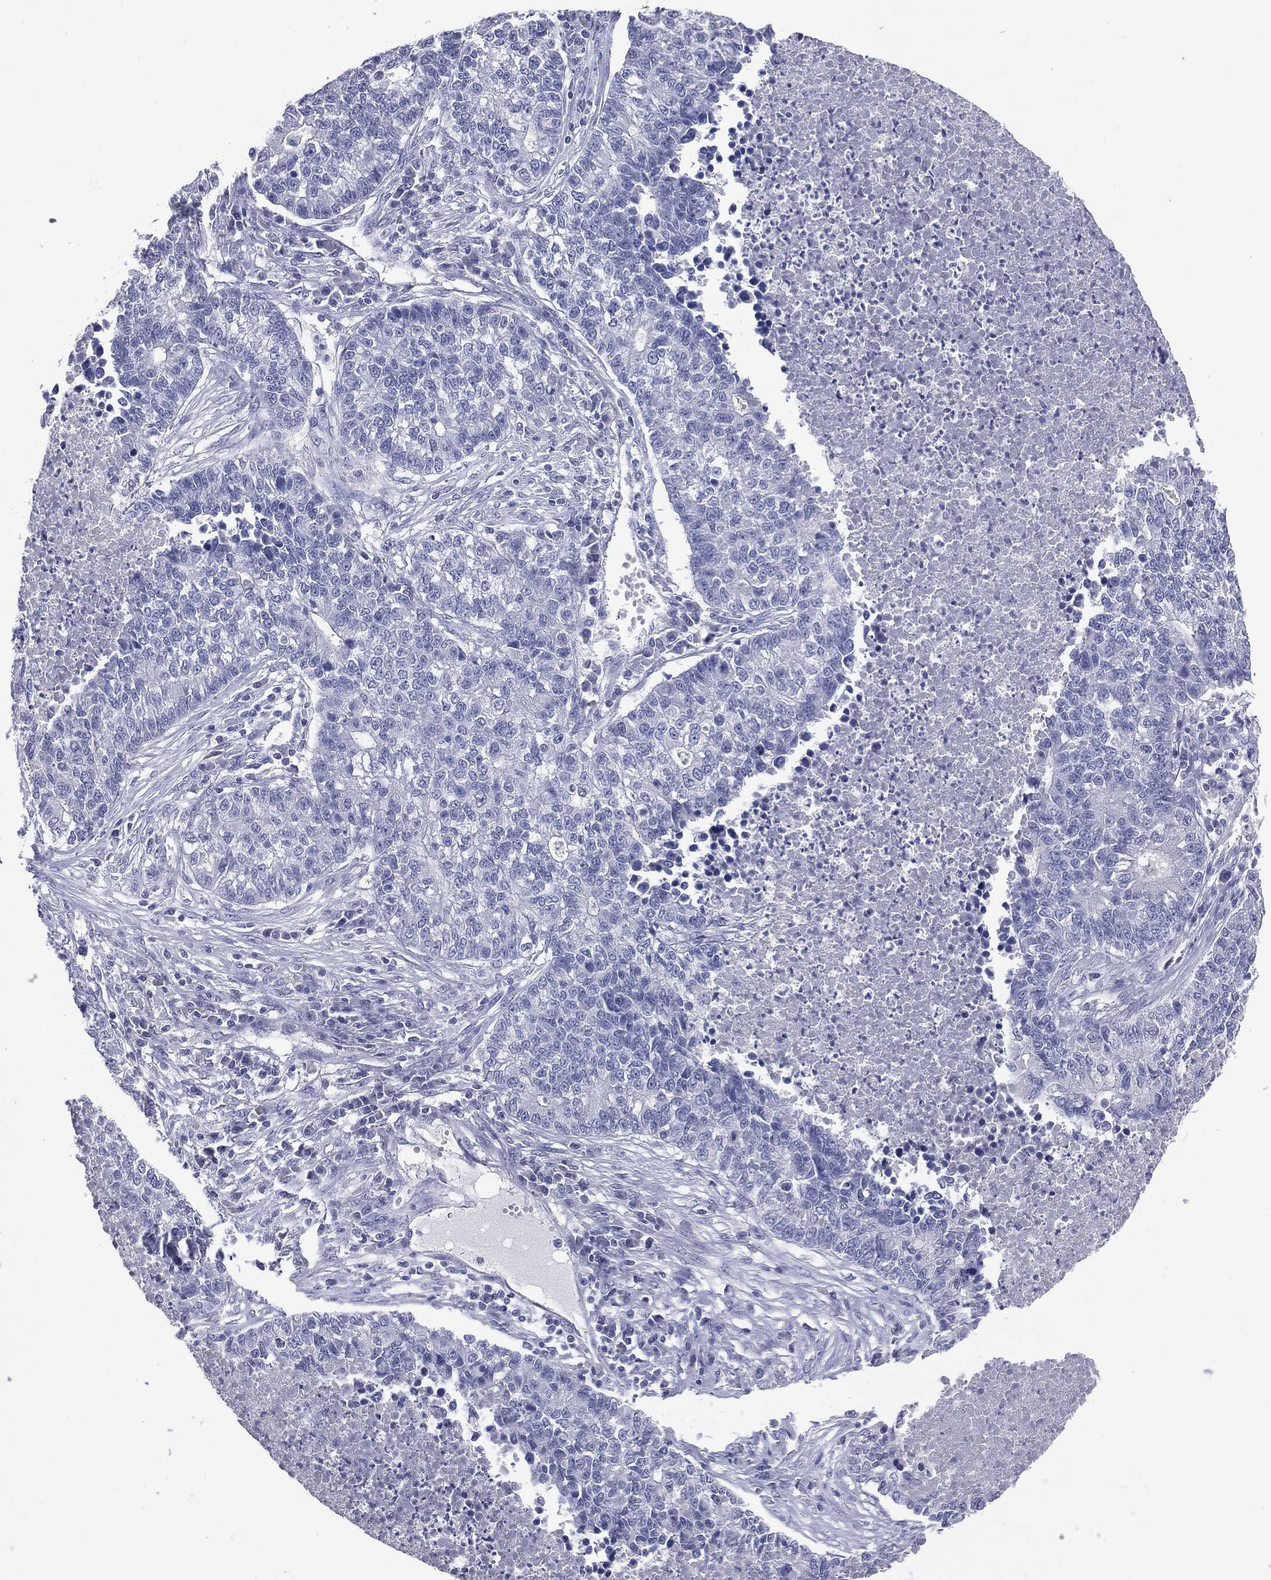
{"staining": {"intensity": "negative", "quantity": "none", "location": "none"}, "tissue": "lung cancer", "cell_type": "Tumor cells", "image_type": "cancer", "snomed": [{"axis": "morphology", "description": "Adenocarcinoma, NOS"}, {"axis": "topography", "description": "Lung"}], "caption": "Tumor cells are negative for protein expression in human lung adenocarcinoma.", "gene": "TSHB", "patient": {"sex": "male", "age": 57}}